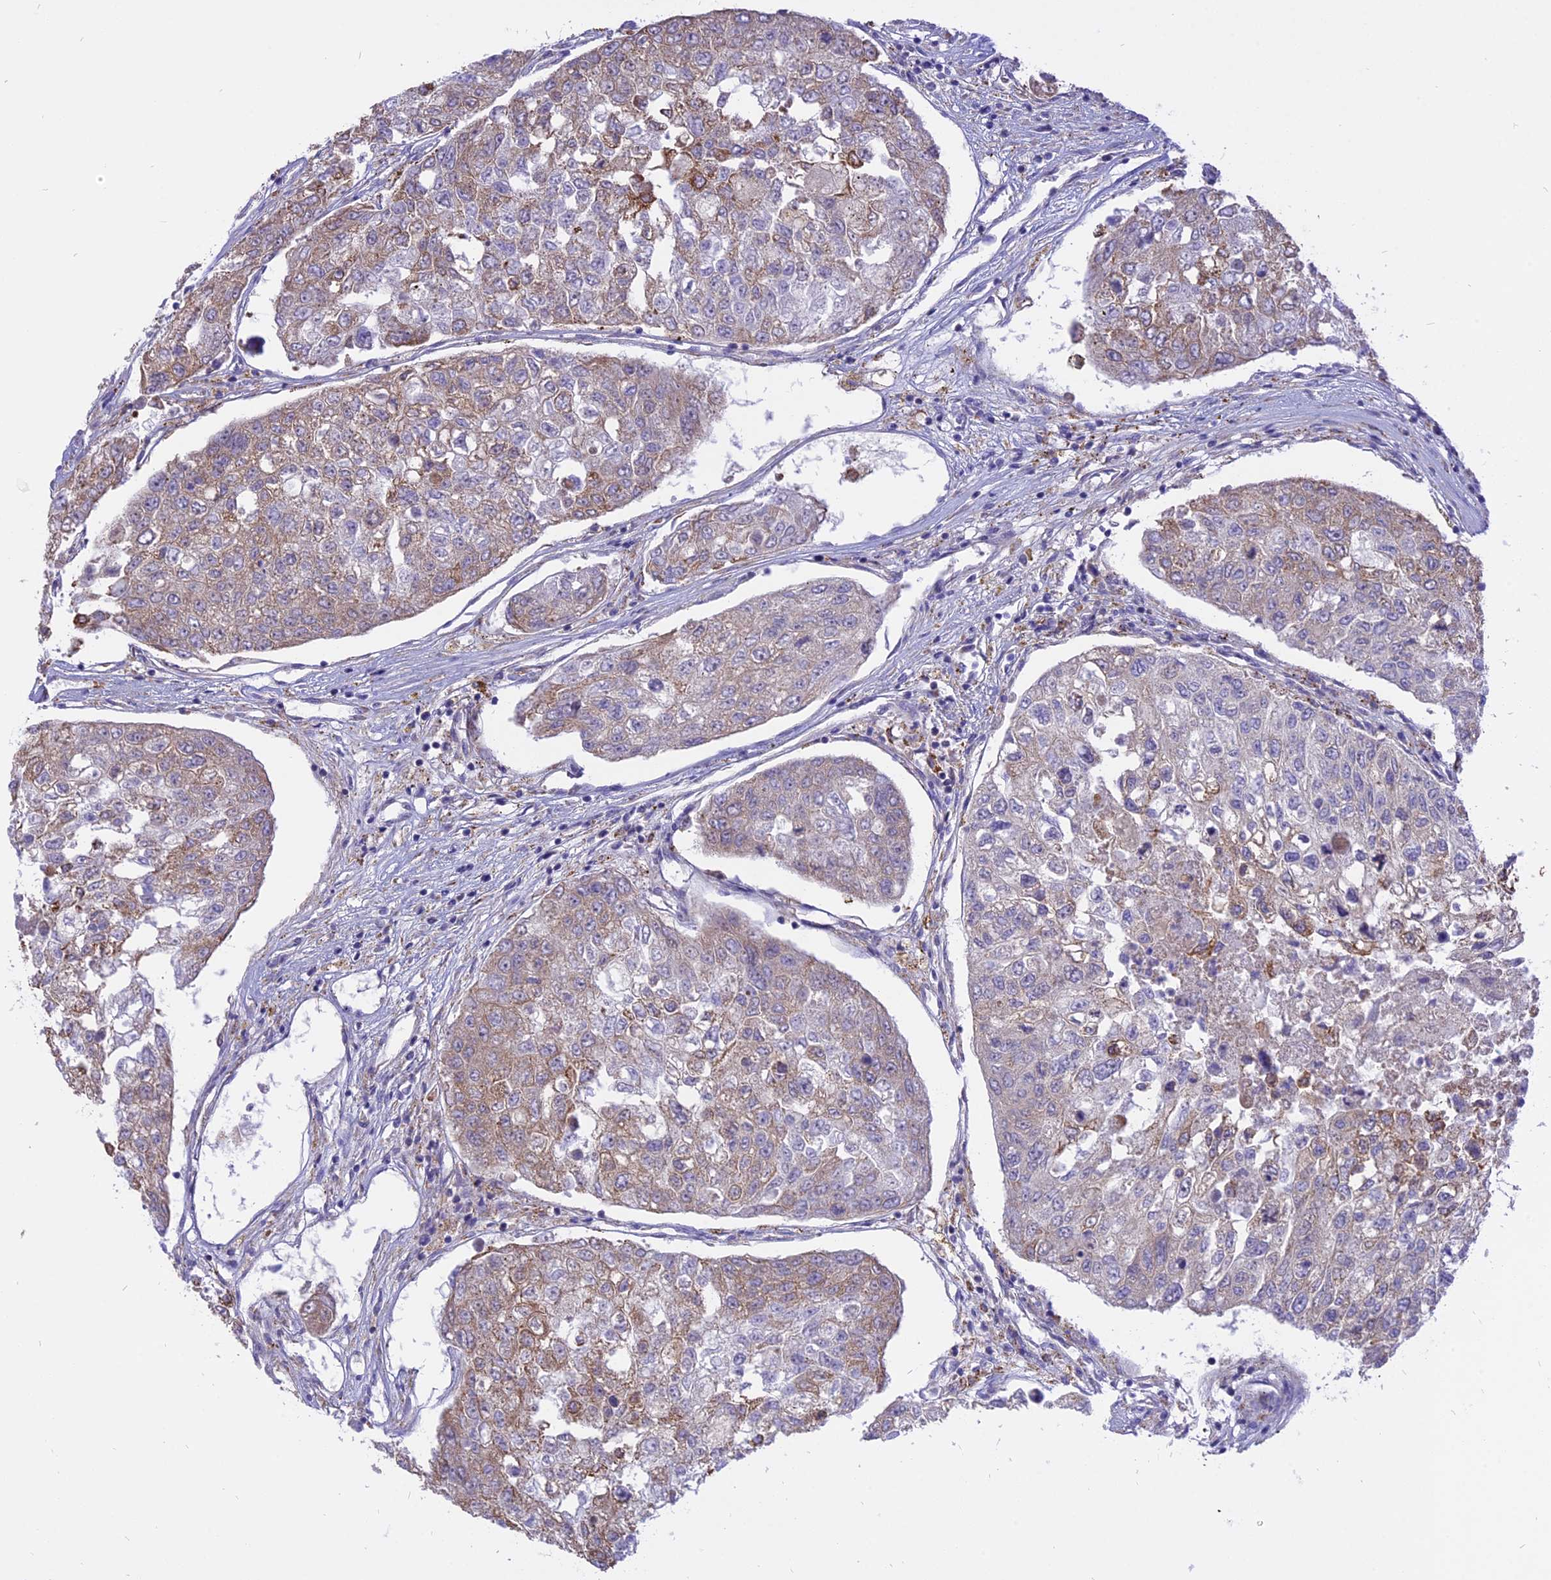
{"staining": {"intensity": "moderate", "quantity": "<25%", "location": "cytoplasmic/membranous"}, "tissue": "urothelial cancer", "cell_type": "Tumor cells", "image_type": "cancer", "snomed": [{"axis": "morphology", "description": "Urothelial carcinoma, High grade"}, {"axis": "topography", "description": "Lymph node"}, {"axis": "topography", "description": "Urinary bladder"}], "caption": "Protein staining by immunohistochemistry (IHC) exhibits moderate cytoplasmic/membranous staining in approximately <25% of tumor cells in urothelial carcinoma (high-grade).", "gene": "ARMCX6", "patient": {"sex": "male", "age": 51}}